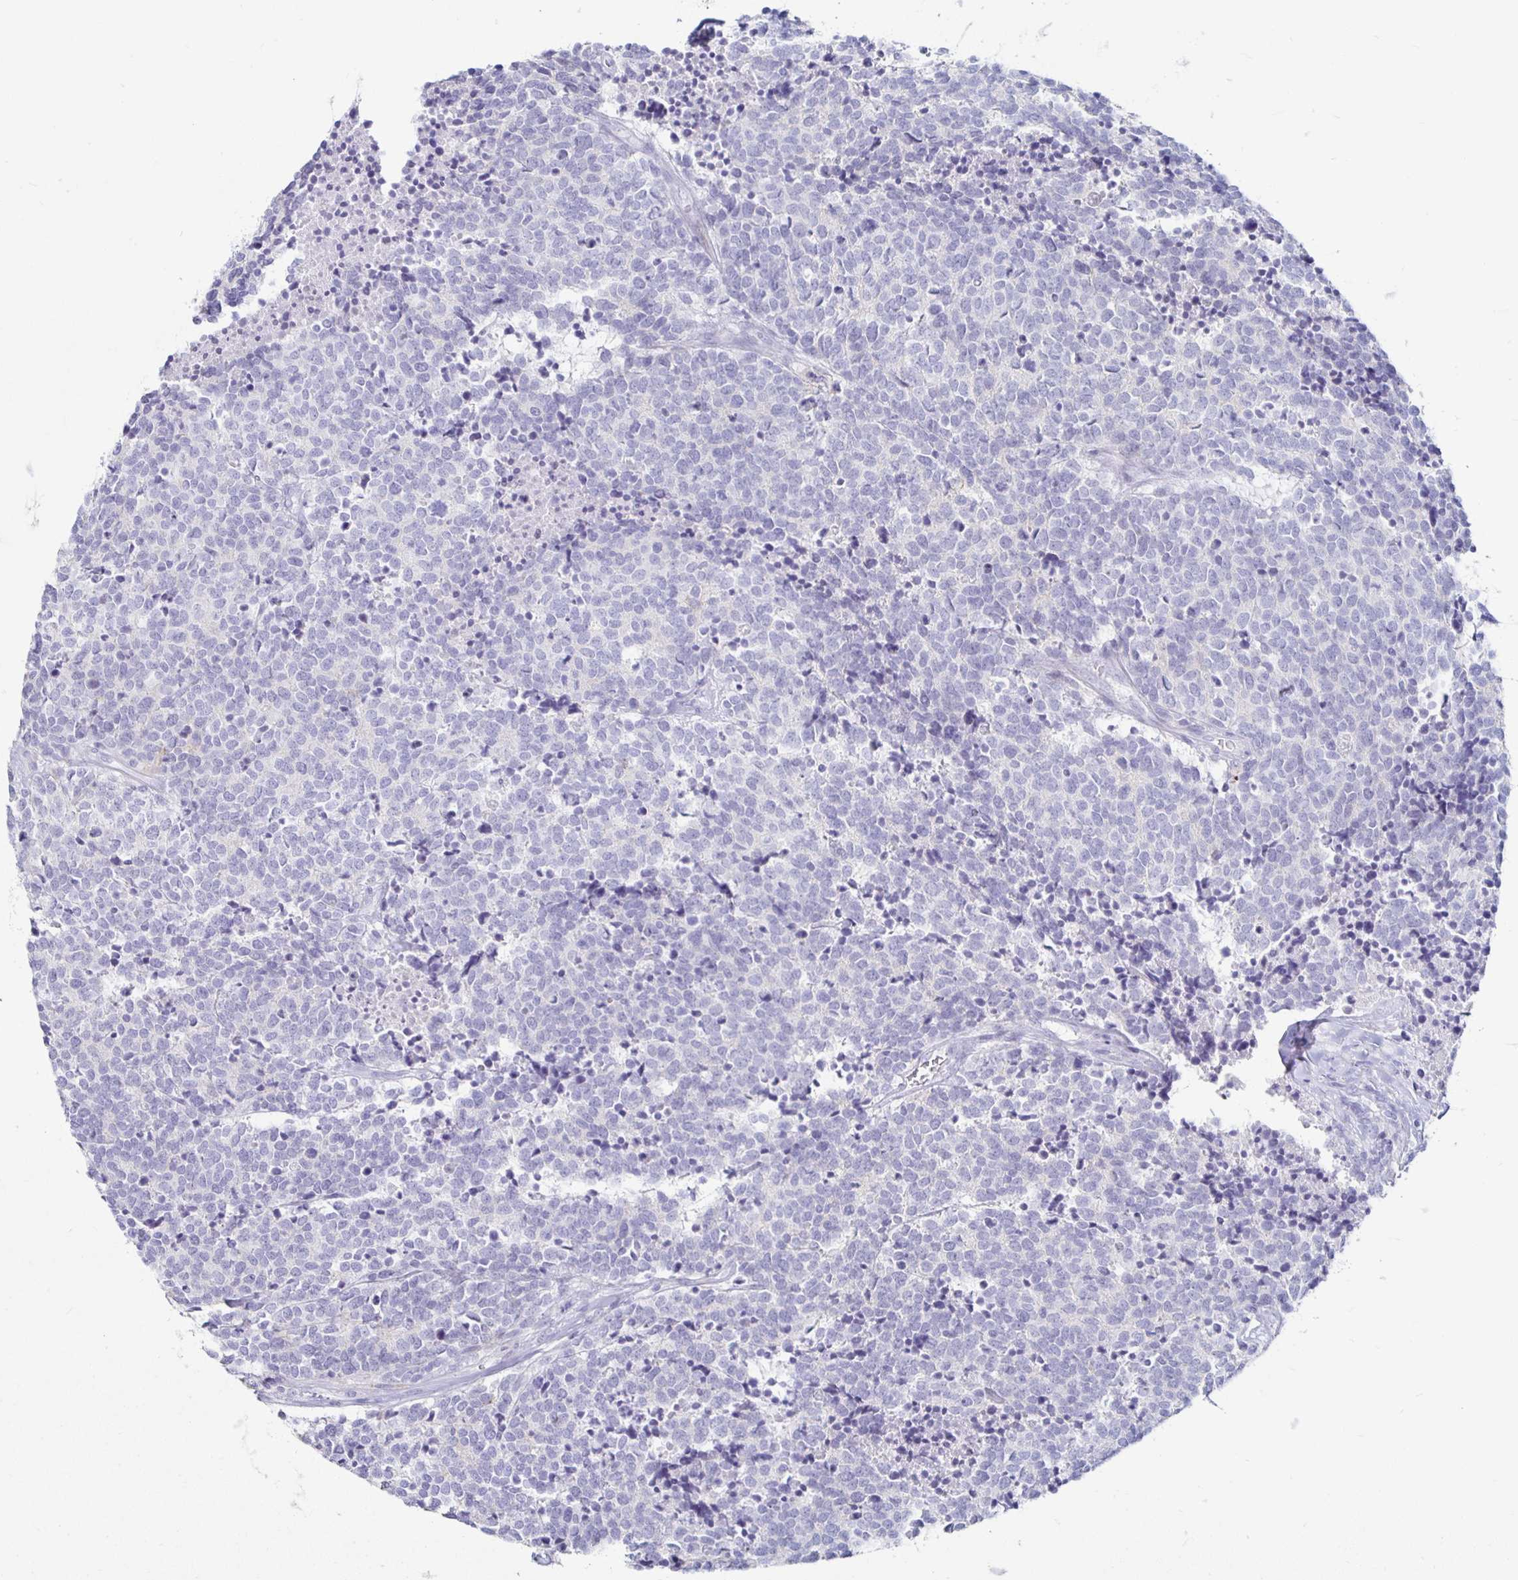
{"staining": {"intensity": "negative", "quantity": "none", "location": "none"}, "tissue": "carcinoid", "cell_type": "Tumor cells", "image_type": "cancer", "snomed": [{"axis": "morphology", "description": "Carcinoid, malignant, NOS"}, {"axis": "topography", "description": "Skin"}], "caption": "A high-resolution photomicrograph shows IHC staining of carcinoid (malignant), which reveals no significant positivity in tumor cells. Nuclei are stained in blue.", "gene": "SIRPA", "patient": {"sex": "female", "age": 79}}